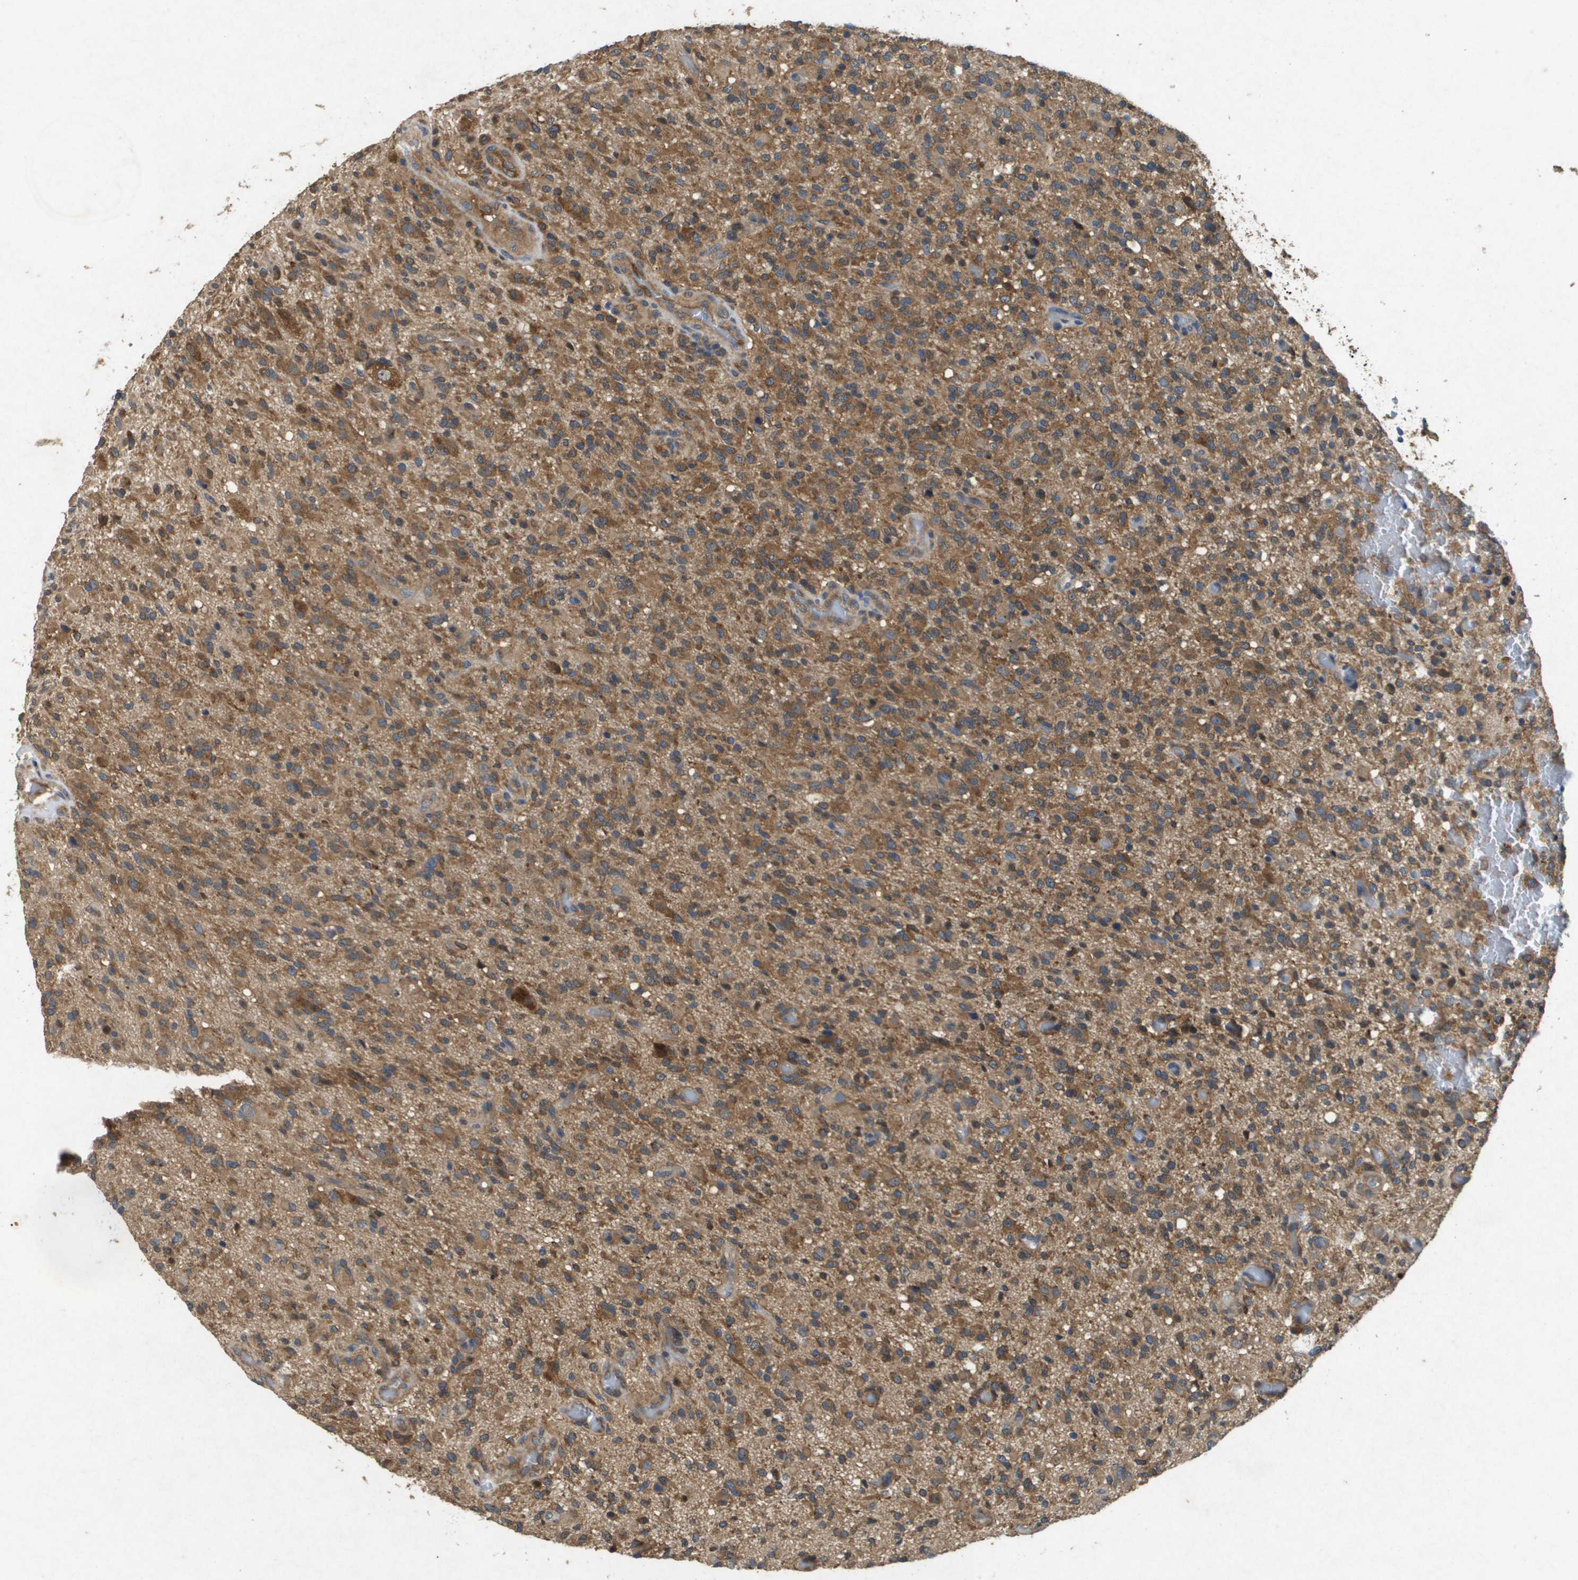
{"staining": {"intensity": "moderate", "quantity": ">75%", "location": "cytoplasmic/membranous"}, "tissue": "glioma", "cell_type": "Tumor cells", "image_type": "cancer", "snomed": [{"axis": "morphology", "description": "Glioma, malignant, High grade"}, {"axis": "topography", "description": "Brain"}], "caption": "IHC (DAB) staining of human malignant glioma (high-grade) exhibits moderate cytoplasmic/membranous protein positivity in approximately >75% of tumor cells.", "gene": "PTPRT", "patient": {"sex": "male", "age": 71}}